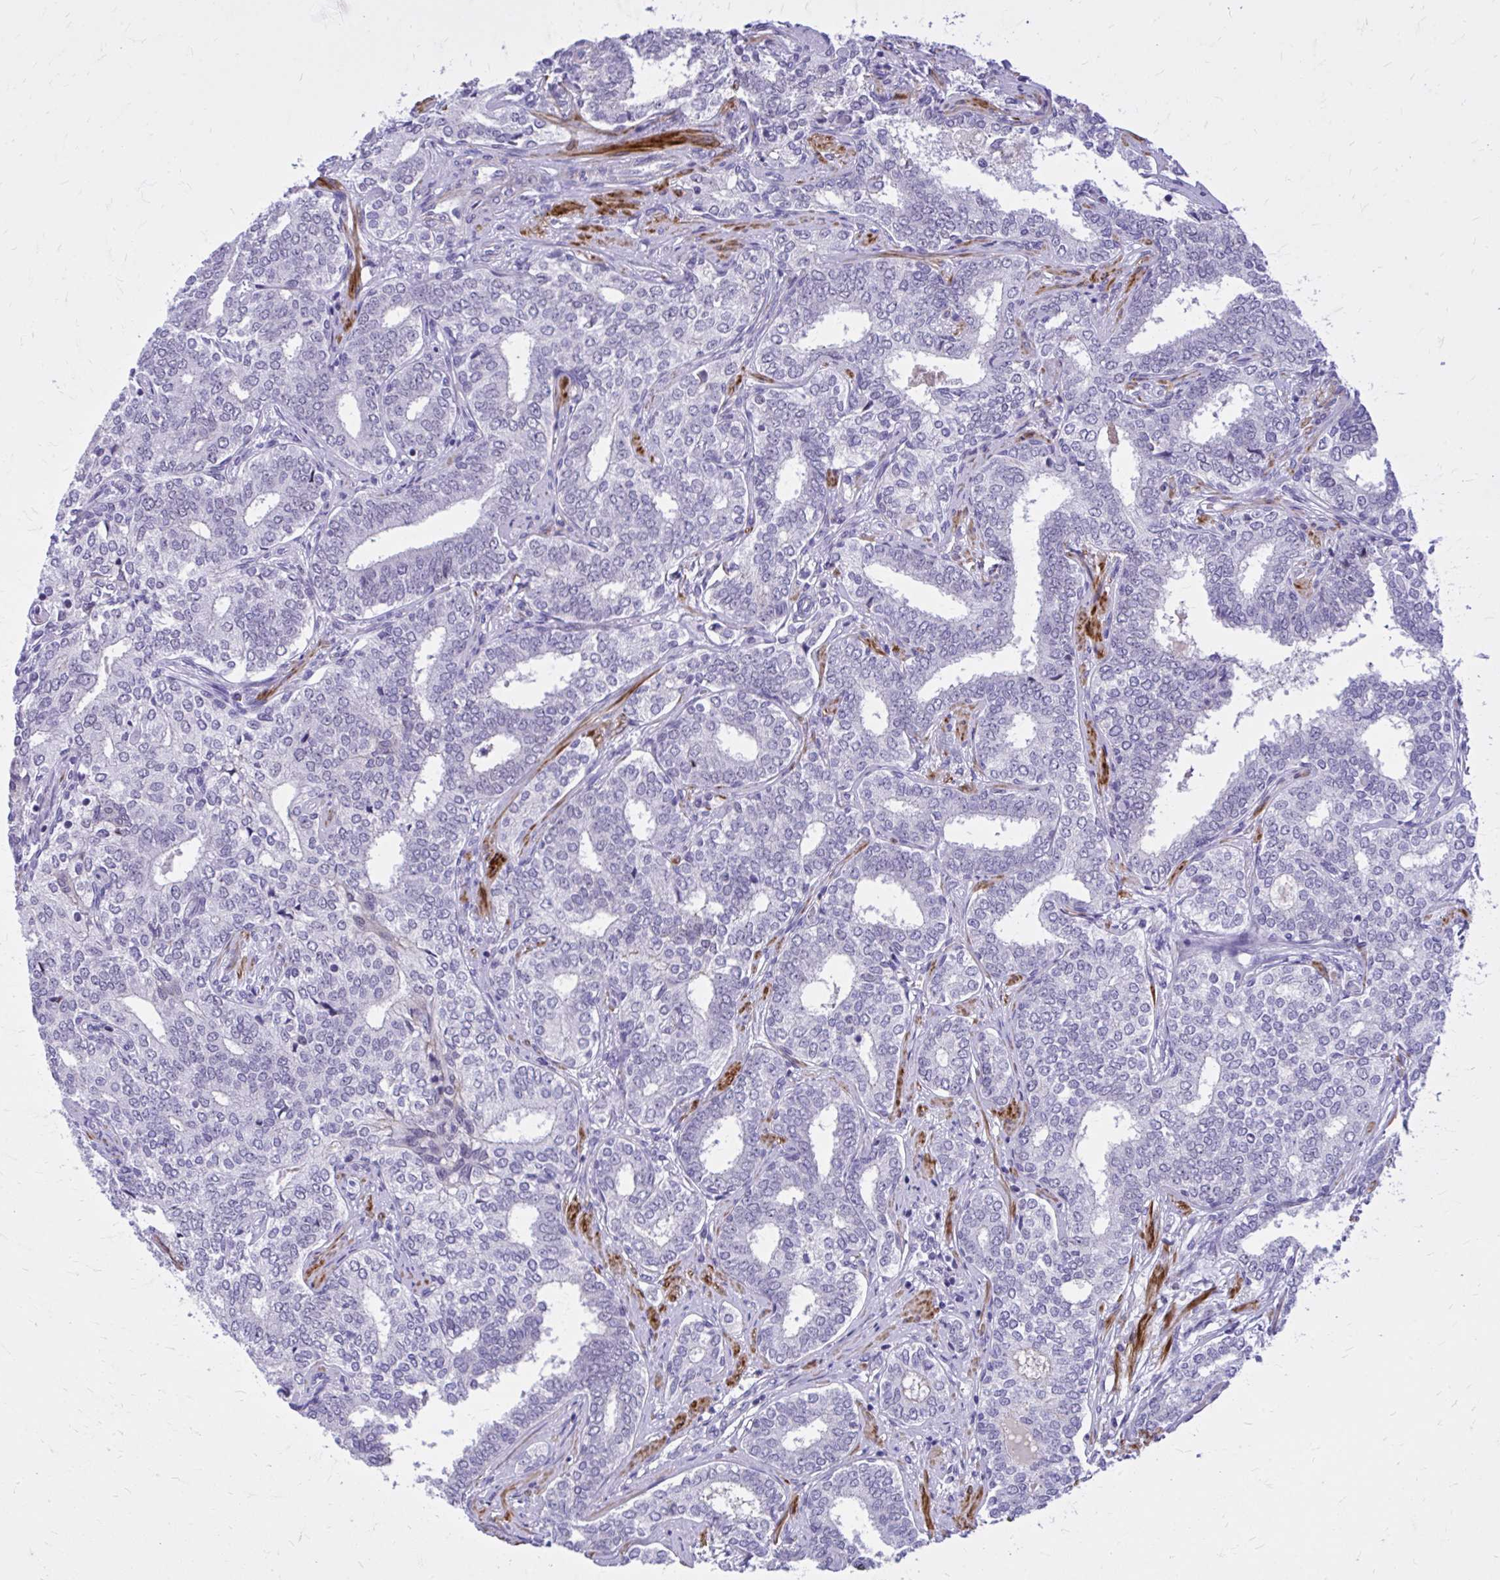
{"staining": {"intensity": "negative", "quantity": "none", "location": "none"}, "tissue": "prostate cancer", "cell_type": "Tumor cells", "image_type": "cancer", "snomed": [{"axis": "morphology", "description": "Adenocarcinoma, High grade"}, {"axis": "topography", "description": "Prostate"}], "caption": "DAB immunohistochemical staining of high-grade adenocarcinoma (prostate) exhibits no significant positivity in tumor cells.", "gene": "ZBTB25", "patient": {"sex": "male", "age": 72}}